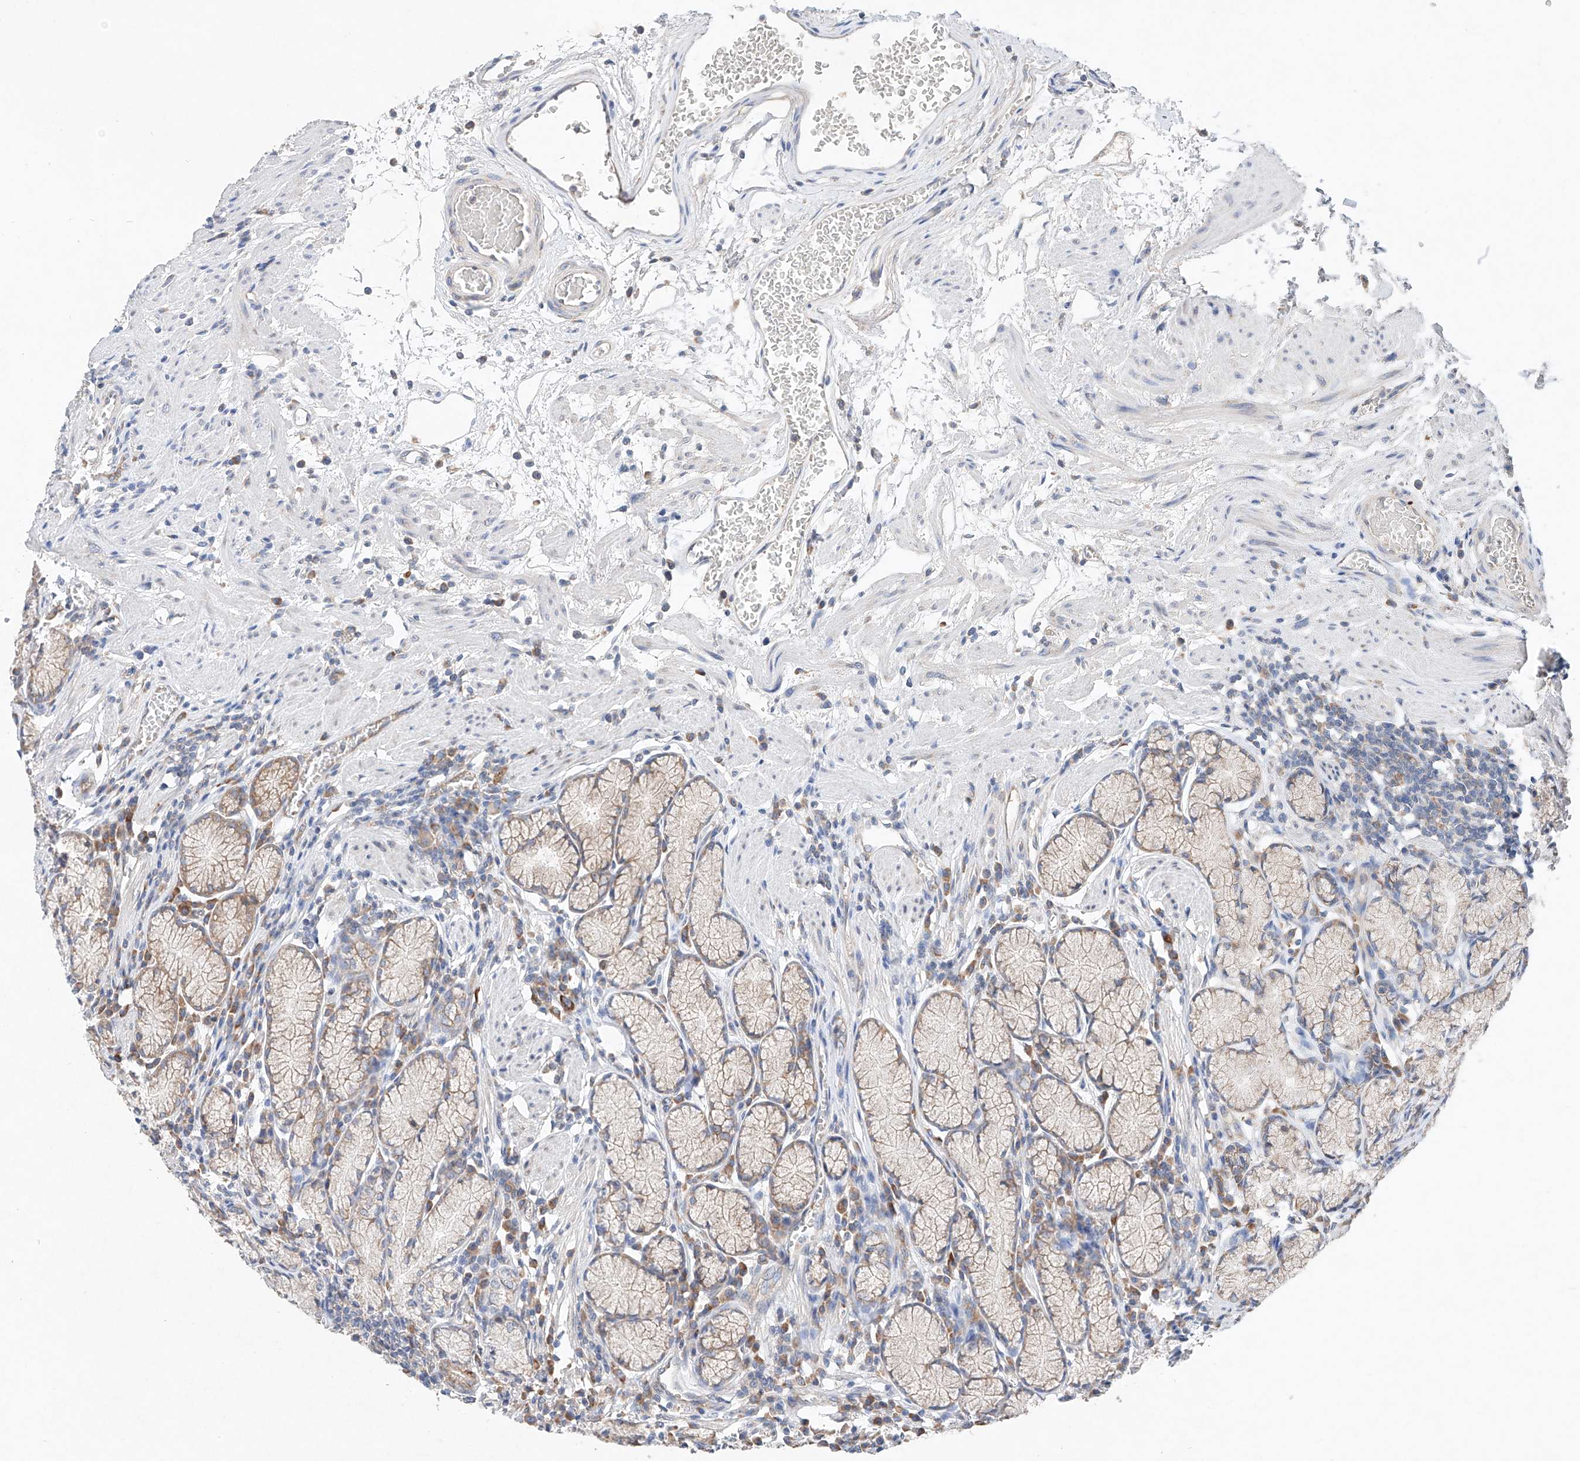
{"staining": {"intensity": "moderate", "quantity": ">75%", "location": "cytoplasmic/membranous"}, "tissue": "stomach", "cell_type": "Glandular cells", "image_type": "normal", "snomed": [{"axis": "morphology", "description": "Normal tissue, NOS"}, {"axis": "topography", "description": "Stomach"}], "caption": "A medium amount of moderate cytoplasmic/membranous positivity is seen in approximately >75% of glandular cells in unremarkable stomach. (DAB (3,3'-diaminobenzidine) IHC, brown staining for protein, blue staining for nuclei).", "gene": "FASTK", "patient": {"sex": "male", "age": 55}}